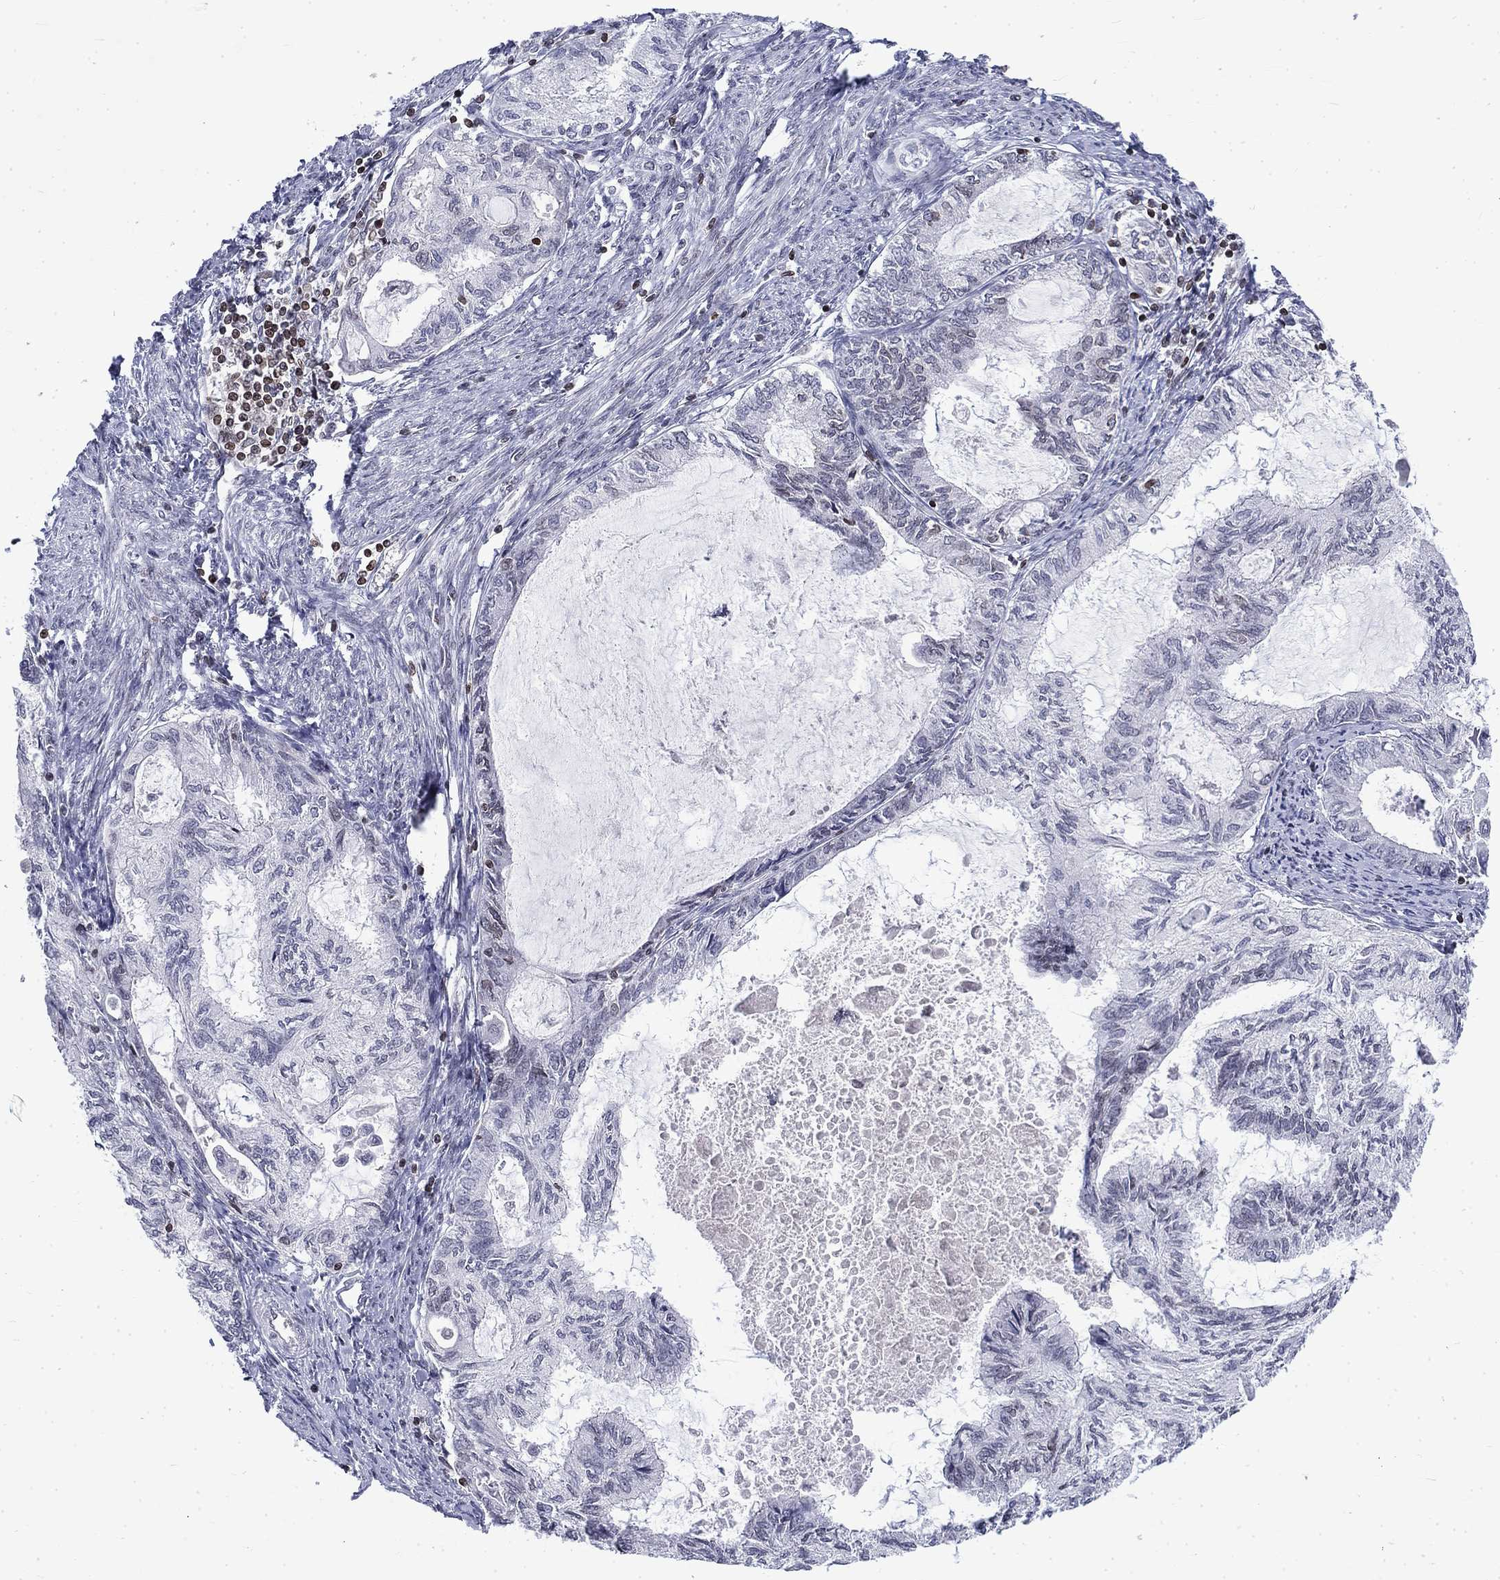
{"staining": {"intensity": "negative", "quantity": "none", "location": "none"}, "tissue": "endometrial cancer", "cell_type": "Tumor cells", "image_type": "cancer", "snomed": [{"axis": "morphology", "description": "Adenocarcinoma, NOS"}, {"axis": "topography", "description": "Endometrium"}], "caption": "Immunohistochemistry (IHC) histopathology image of endometrial cancer (adenocarcinoma) stained for a protein (brown), which exhibits no staining in tumor cells. (DAB immunohistochemistry, high magnification).", "gene": "SLA", "patient": {"sex": "female", "age": 86}}